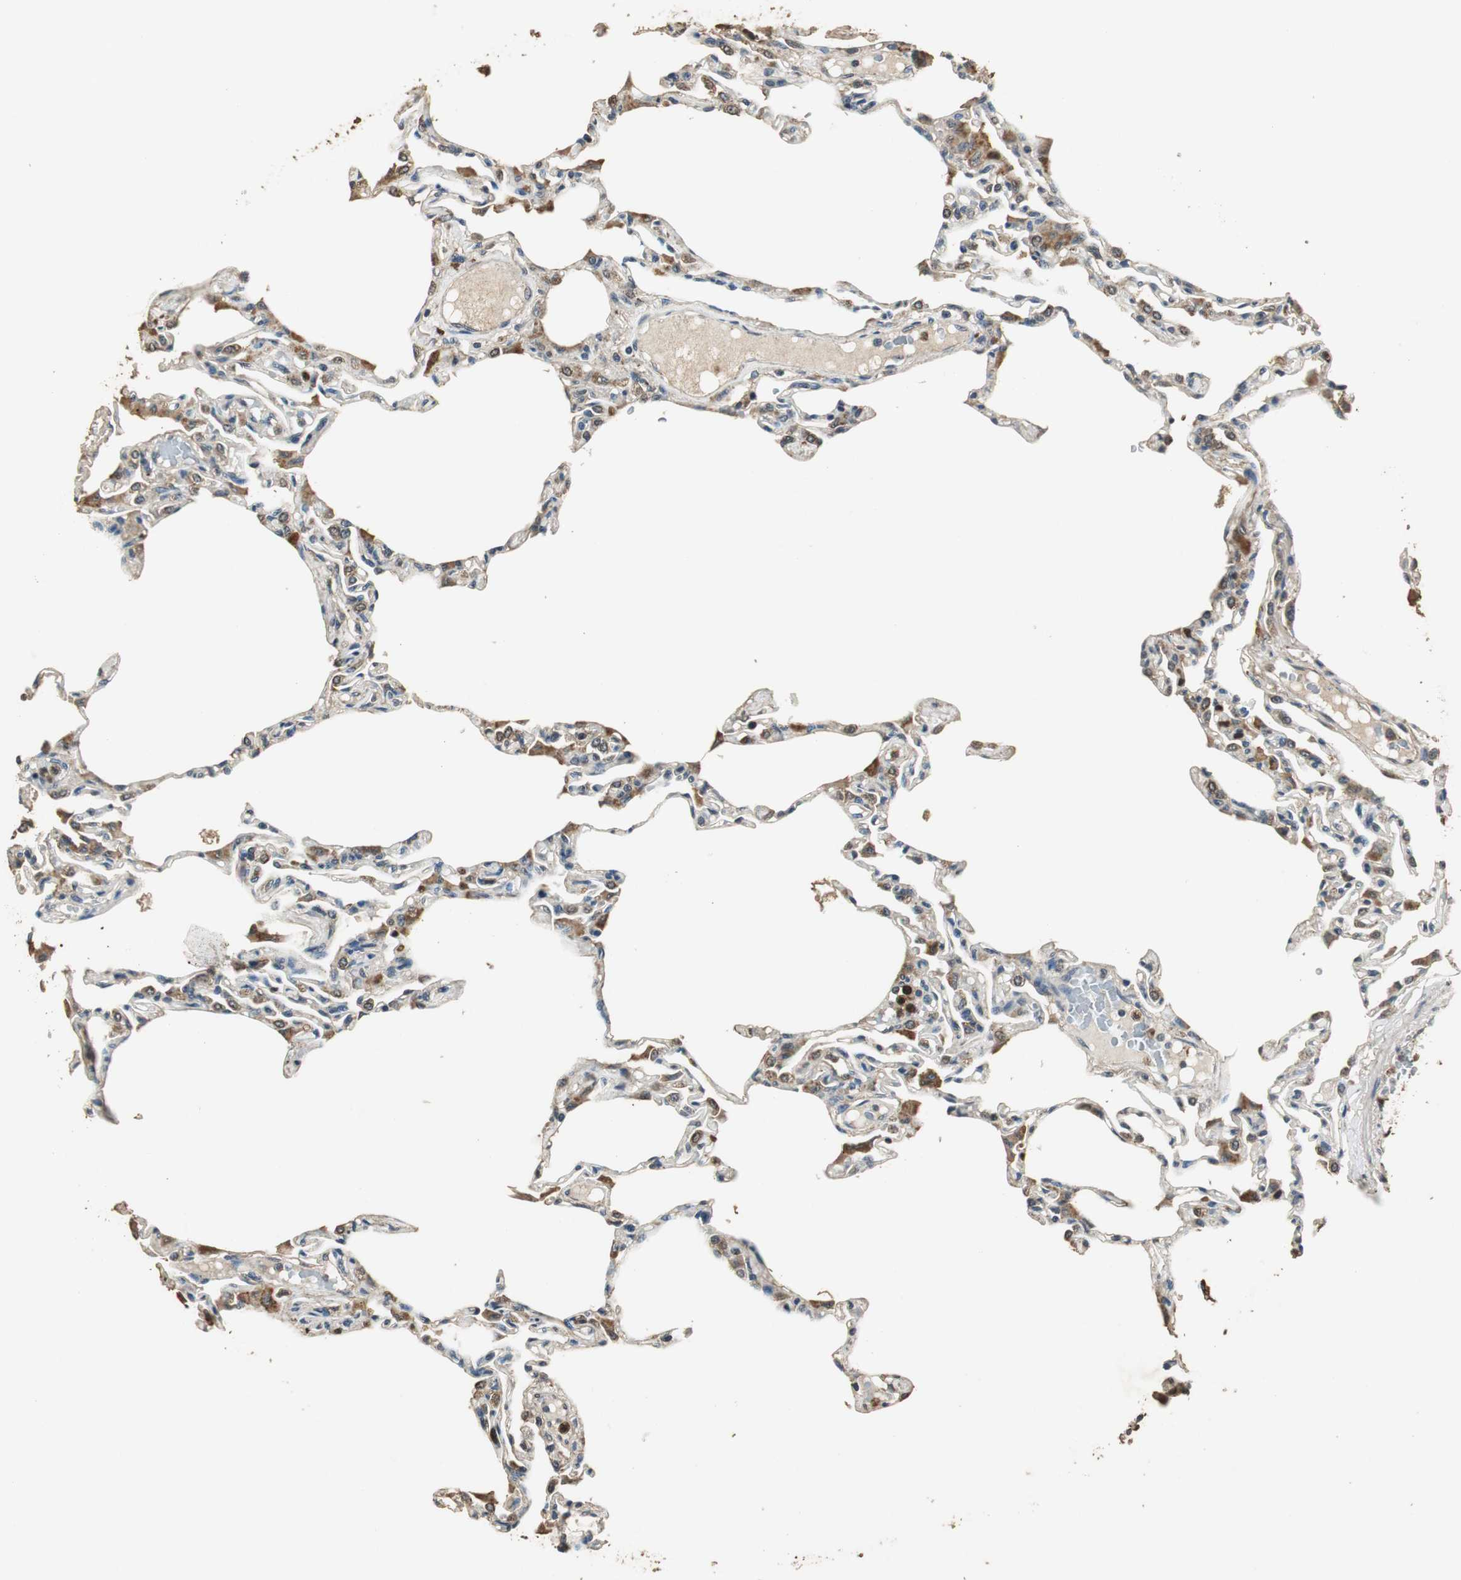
{"staining": {"intensity": "moderate", "quantity": "25%-75%", "location": "cytoplasmic/membranous,nuclear"}, "tissue": "lung", "cell_type": "Alveolar cells", "image_type": "normal", "snomed": [{"axis": "morphology", "description": "Normal tissue, NOS"}, {"axis": "topography", "description": "Lung"}], "caption": "Brown immunohistochemical staining in unremarkable human lung reveals moderate cytoplasmic/membranous,nuclear staining in about 25%-75% of alveolar cells. (DAB (3,3'-diaminobenzidine) IHC, brown staining for protein, blue staining for nuclei).", "gene": "TMPRSS4", "patient": {"sex": "female", "age": 49}}